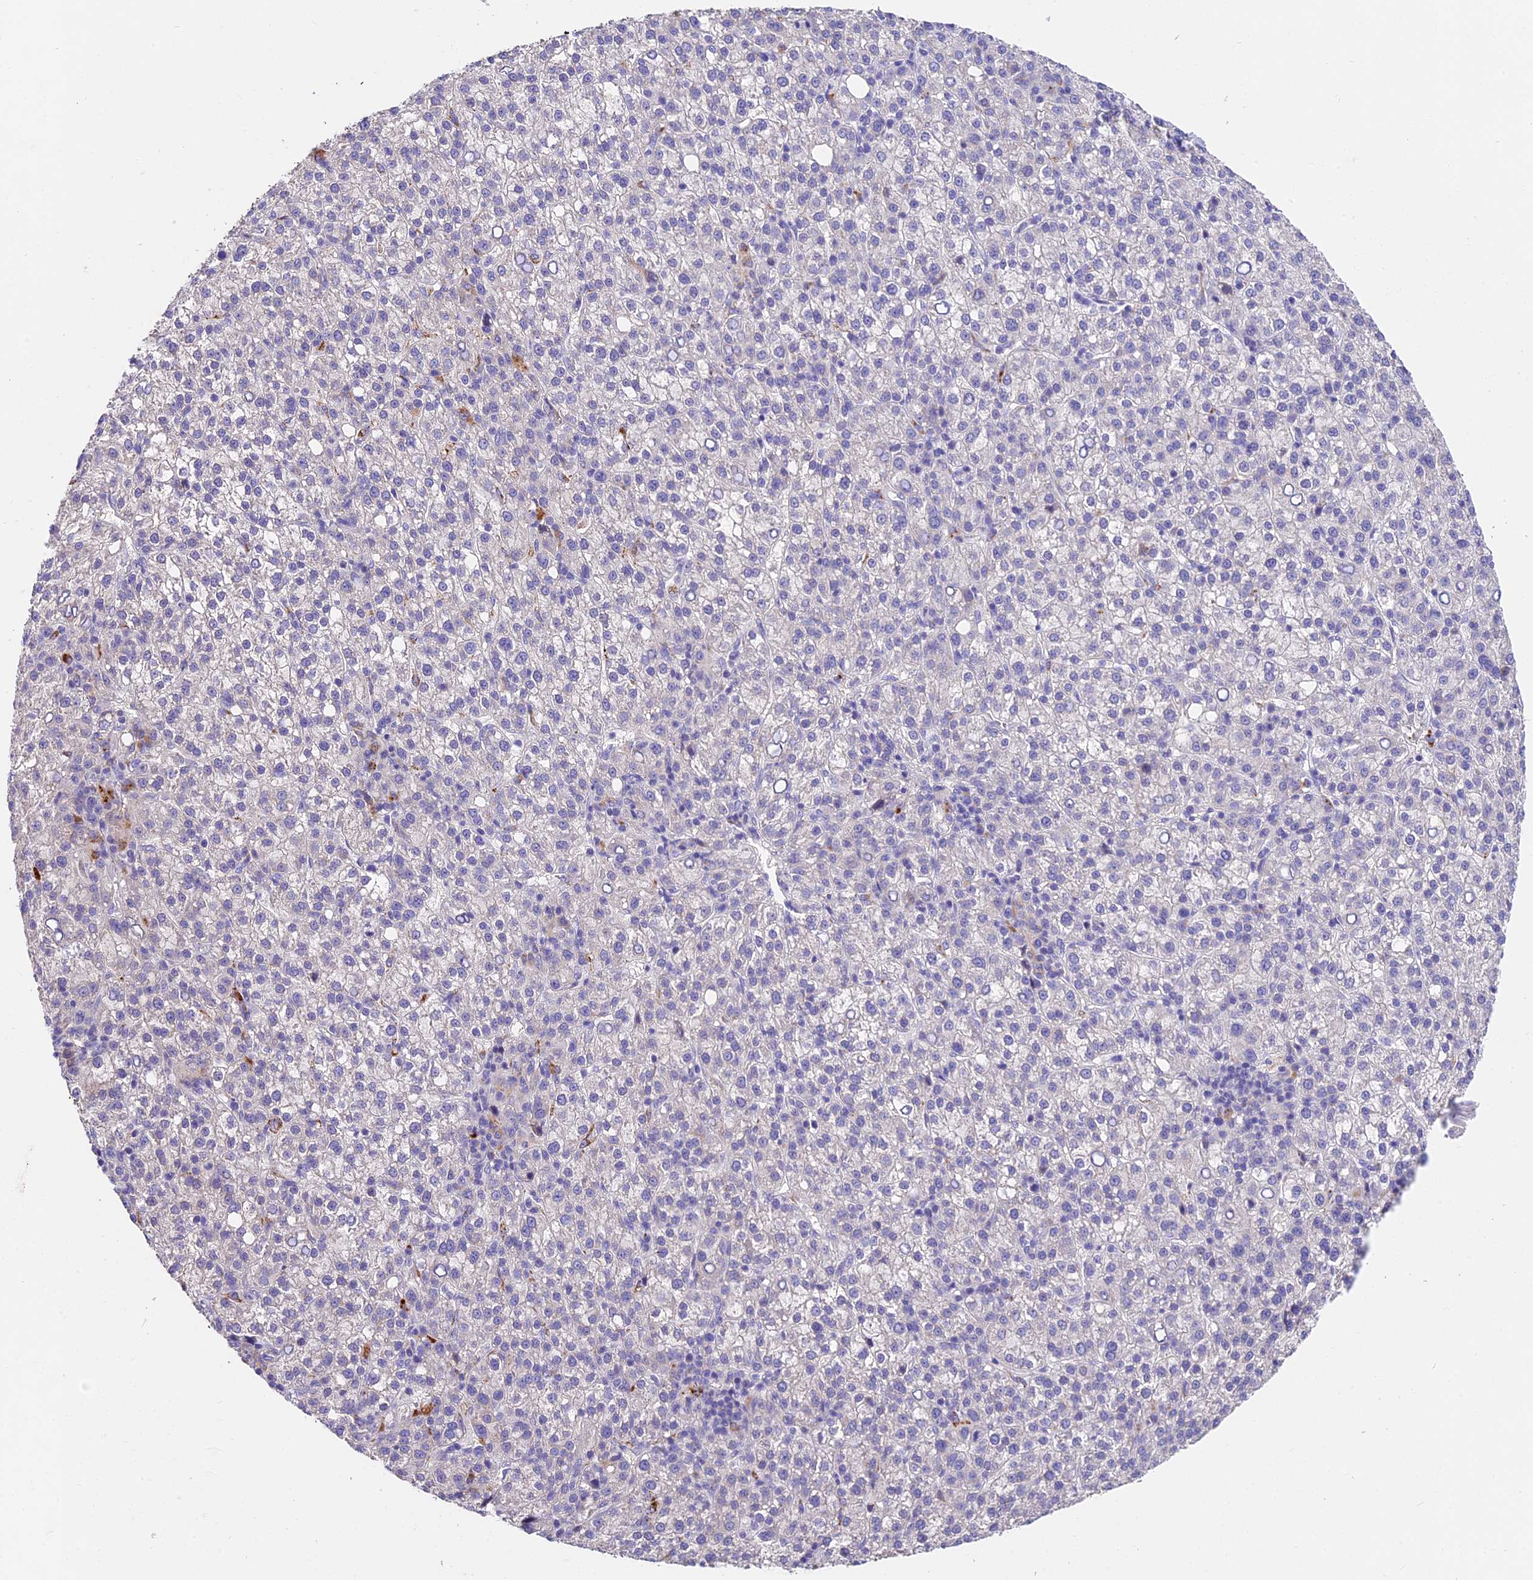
{"staining": {"intensity": "moderate", "quantity": "<25%", "location": "cytoplasmic/membranous"}, "tissue": "liver cancer", "cell_type": "Tumor cells", "image_type": "cancer", "snomed": [{"axis": "morphology", "description": "Carcinoma, Hepatocellular, NOS"}, {"axis": "topography", "description": "Liver"}], "caption": "Protein expression analysis of human liver cancer (hepatocellular carcinoma) reveals moderate cytoplasmic/membranous staining in approximately <25% of tumor cells. (Stains: DAB (3,3'-diaminobenzidine) in brown, nuclei in blue, Microscopy: brightfield microscopy at high magnification).", "gene": "LYPD6", "patient": {"sex": "female", "age": 58}}